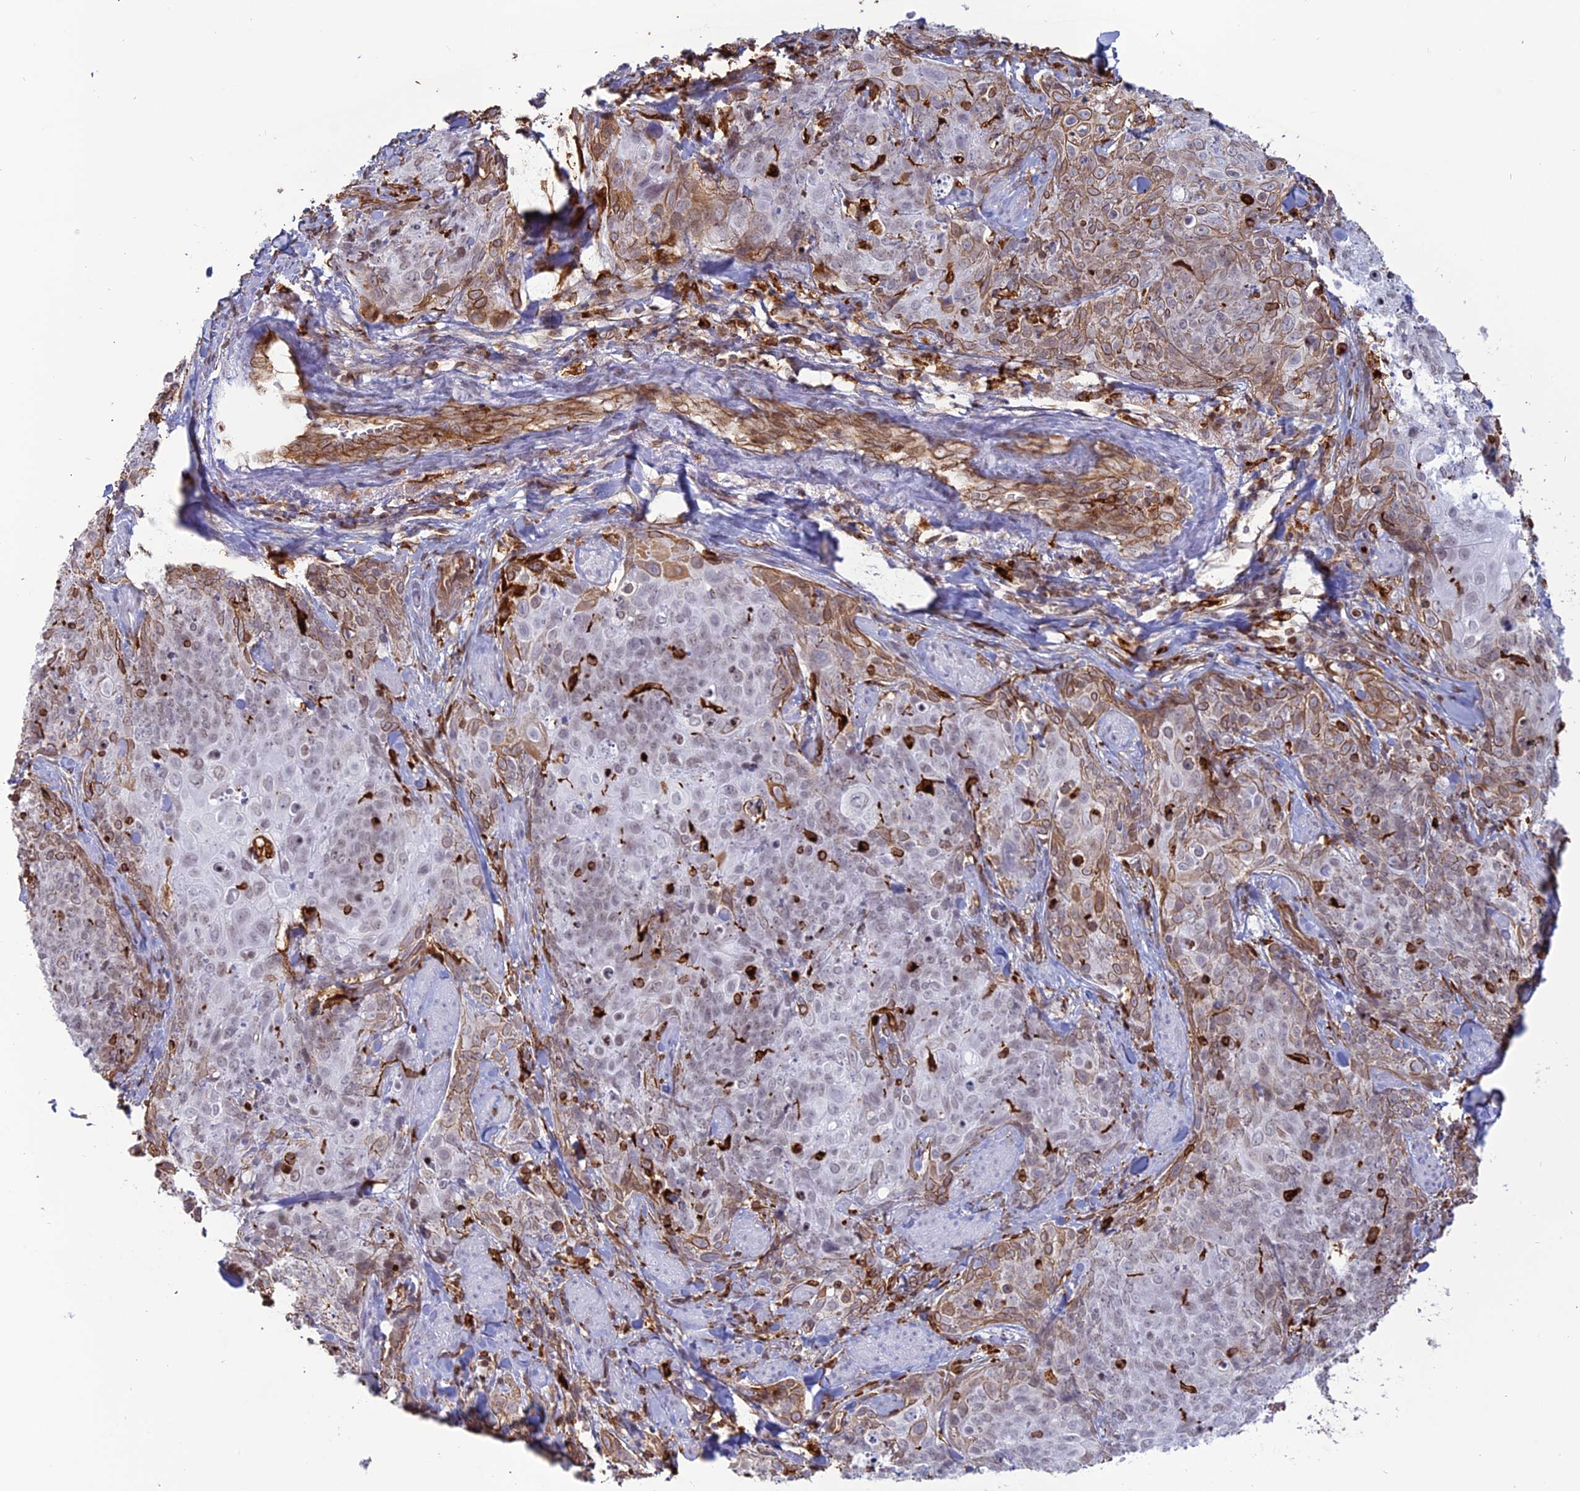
{"staining": {"intensity": "weak", "quantity": "<25%", "location": "cytoplasmic/membranous"}, "tissue": "skin cancer", "cell_type": "Tumor cells", "image_type": "cancer", "snomed": [{"axis": "morphology", "description": "Squamous cell carcinoma, NOS"}, {"axis": "topography", "description": "Skin"}, {"axis": "topography", "description": "Vulva"}], "caption": "There is no significant positivity in tumor cells of skin cancer (squamous cell carcinoma). (DAB (3,3'-diaminobenzidine) immunohistochemistry, high magnification).", "gene": "APOBR", "patient": {"sex": "female", "age": 85}}